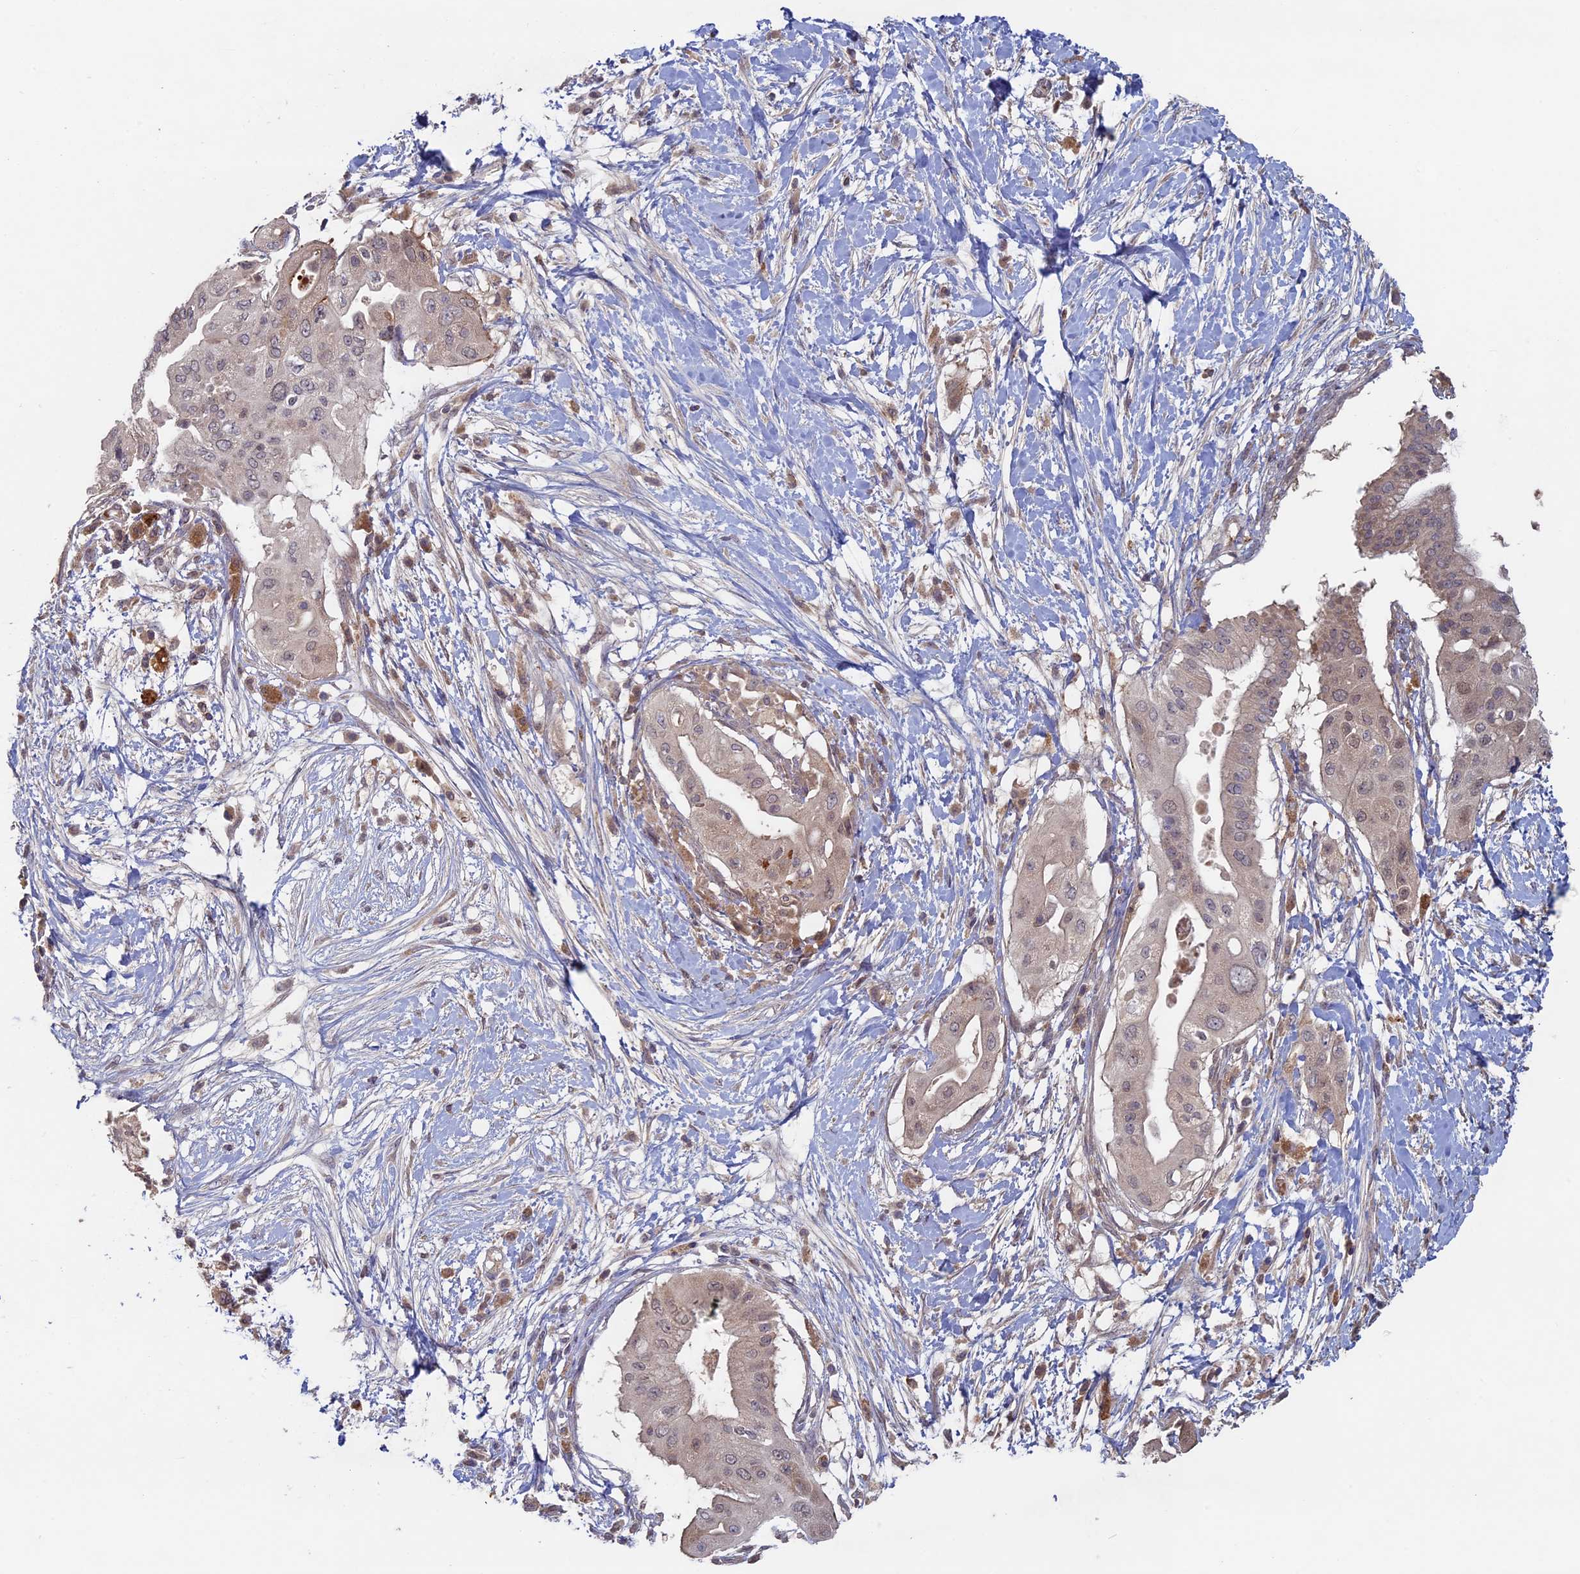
{"staining": {"intensity": "weak", "quantity": ">75%", "location": "cytoplasmic/membranous,nuclear"}, "tissue": "pancreatic cancer", "cell_type": "Tumor cells", "image_type": "cancer", "snomed": [{"axis": "morphology", "description": "Adenocarcinoma, NOS"}, {"axis": "topography", "description": "Pancreas"}], "caption": "Immunohistochemistry (IHC) (DAB (3,3'-diaminobenzidine)) staining of human pancreatic adenocarcinoma demonstrates weak cytoplasmic/membranous and nuclear protein positivity in approximately >75% of tumor cells. Immunohistochemistry (IHC) stains the protein of interest in brown and the nuclei are stained blue.", "gene": "RCCD1", "patient": {"sex": "male", "age": 68}}